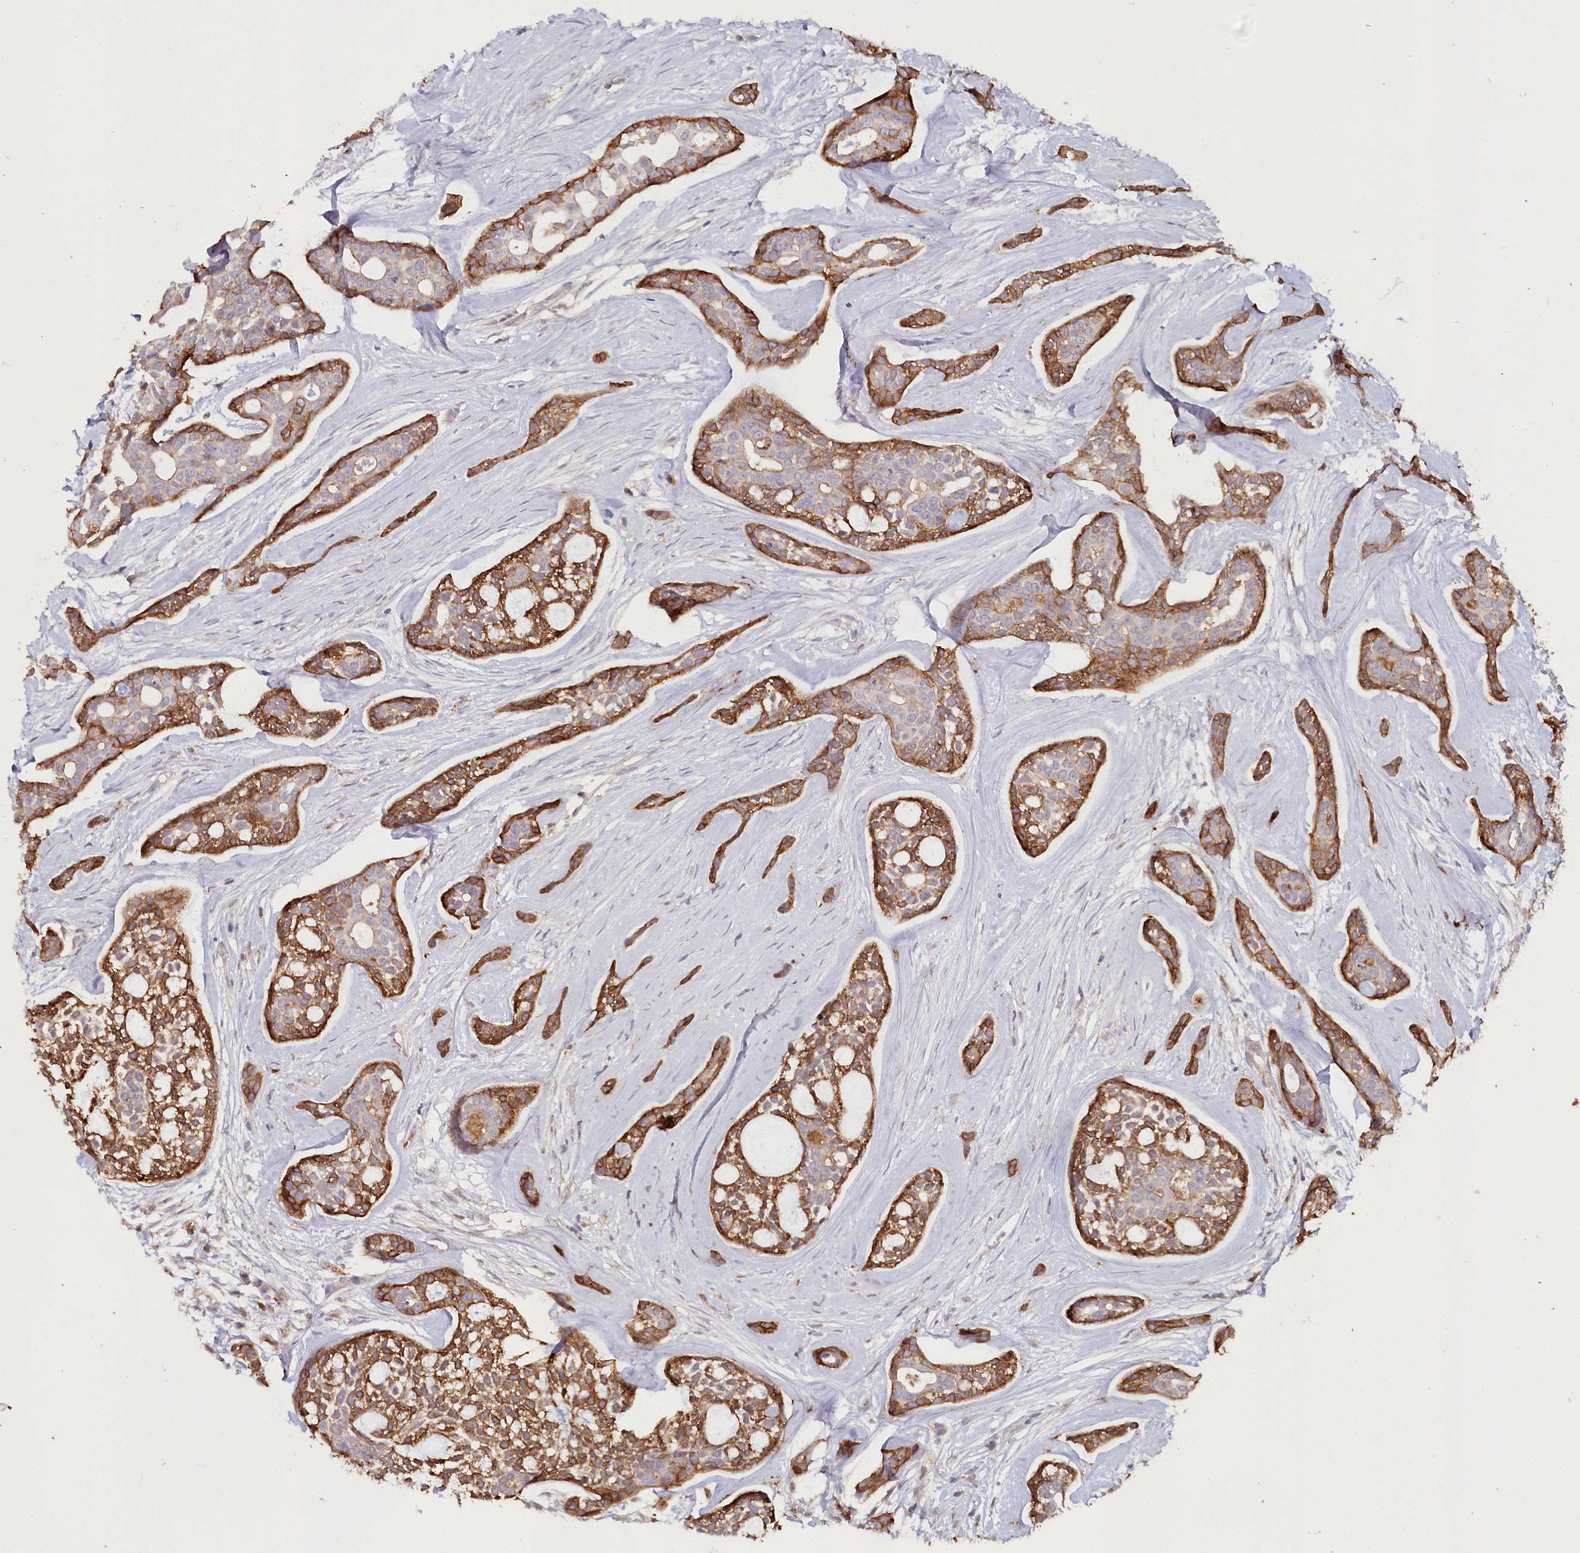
{"staining": {"intensity": "moderate", "quantity": ">75%", "location": "cytoplasmic/membranous"}, "tissue": "head and neck cancer", "cell_type": "Tumor cells", "image_type": "cancer", "snomed": [{"axis": "morphology", "description": "Adenocarcinoma, NOS"}, {"axis": "topography", "description": "Subcutis"}, {"axis": "topography", "description": "Head-Neck"}], "caption": "Immunohistochemical staining of head and neck adenocarcinoma demonstrates medium levels of moderate cytoplasmic/membranous protein positivity in about >75% of tumor cells.", "gene": "ALDH3B1", "patient": {"sex": "female", "age": 73}}